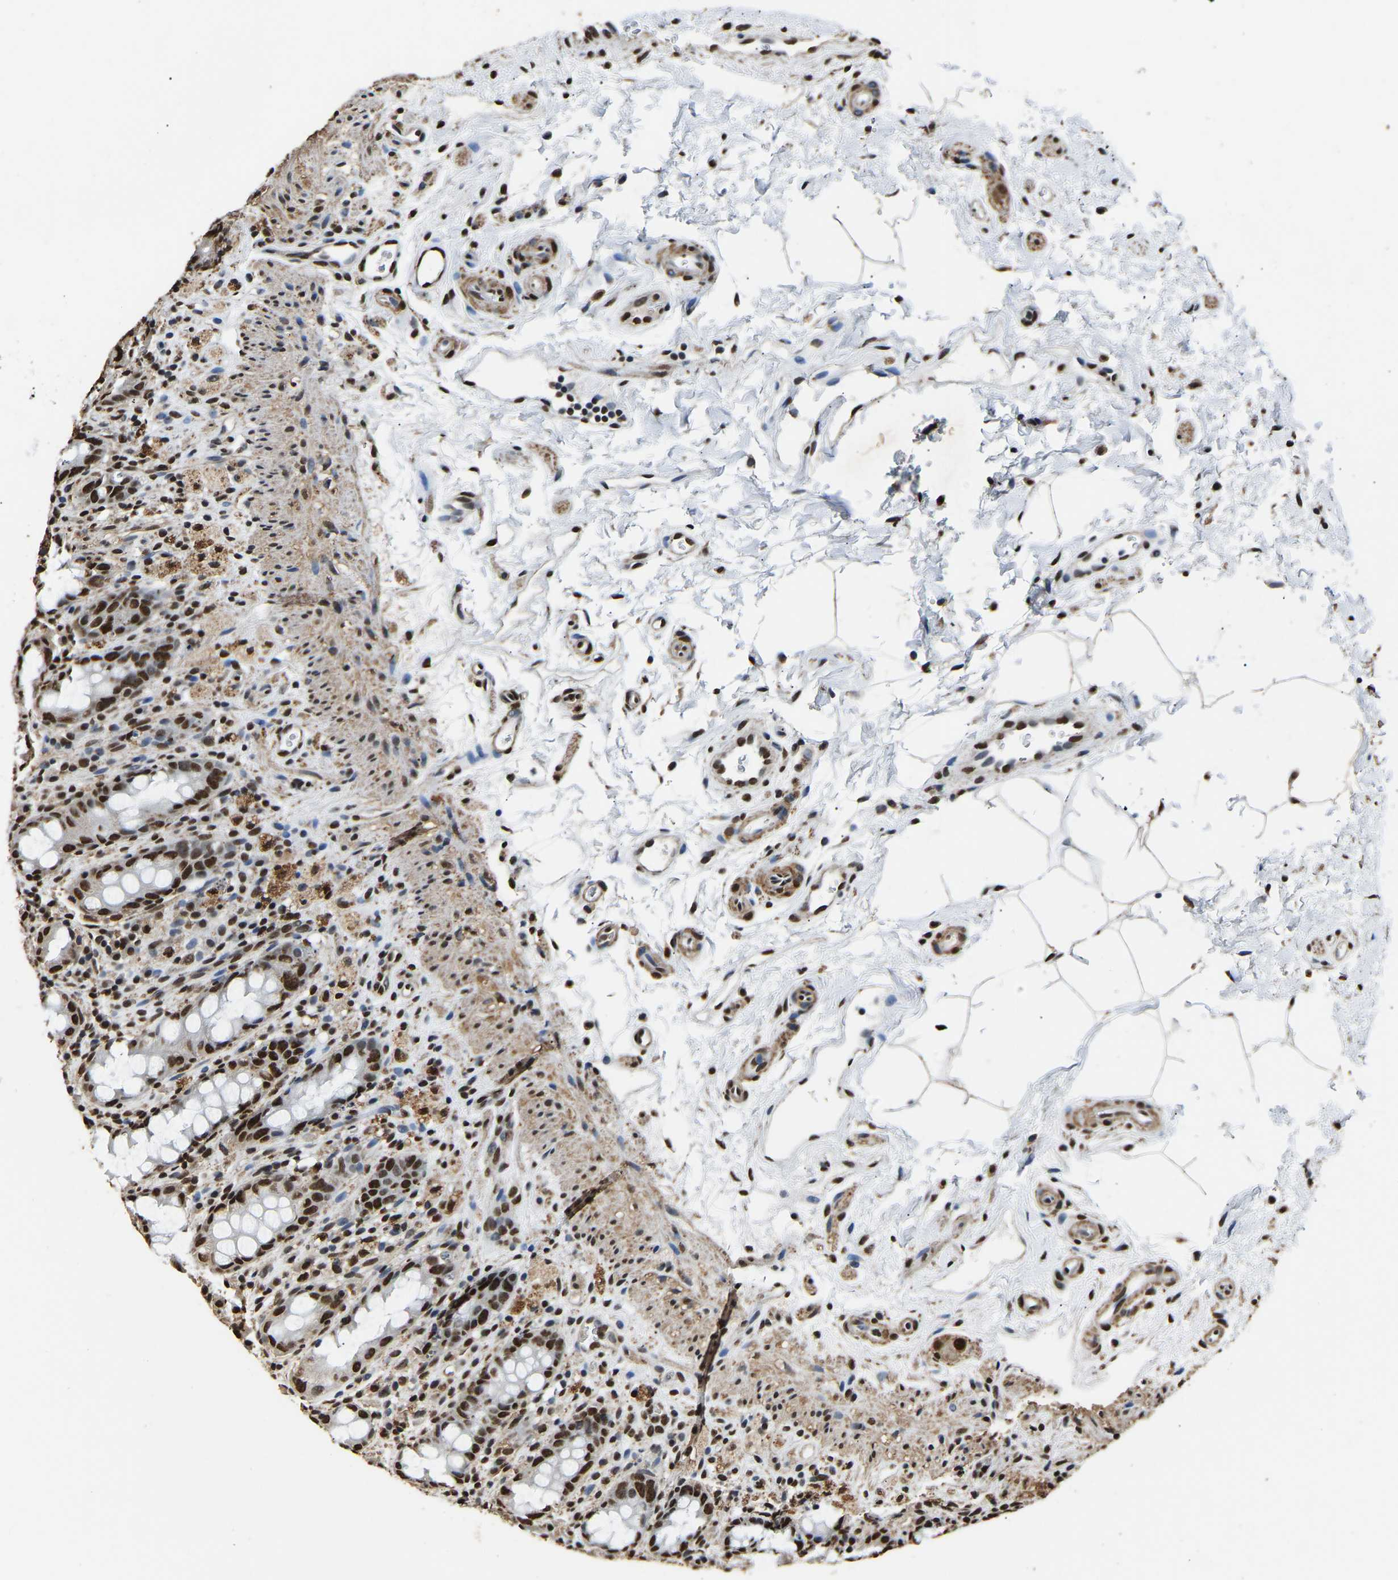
{"staining": {"intensity": "strong", "quantity": ">75%", "location": "nuclear"}, "tissue": "rectum", "cell_type": "Glandular cells", "image_type": "normal", "snomed": [{"axis": "morphology", "description": "Normal tissue, NOS"}, {"axis": "topography", "description": "Rectum"}], "caption": "Protein staining of benign rectum exhibits strong nuclear positivity in about >75% of glandular cells. The staining was performed using DAB to visualize the protein expression in brown, while the nuclei were stained in blue with hematoxylin (Magnification: 20x).", "gene": "SAFB", "patient": {"sex": "male", "age": 44}}